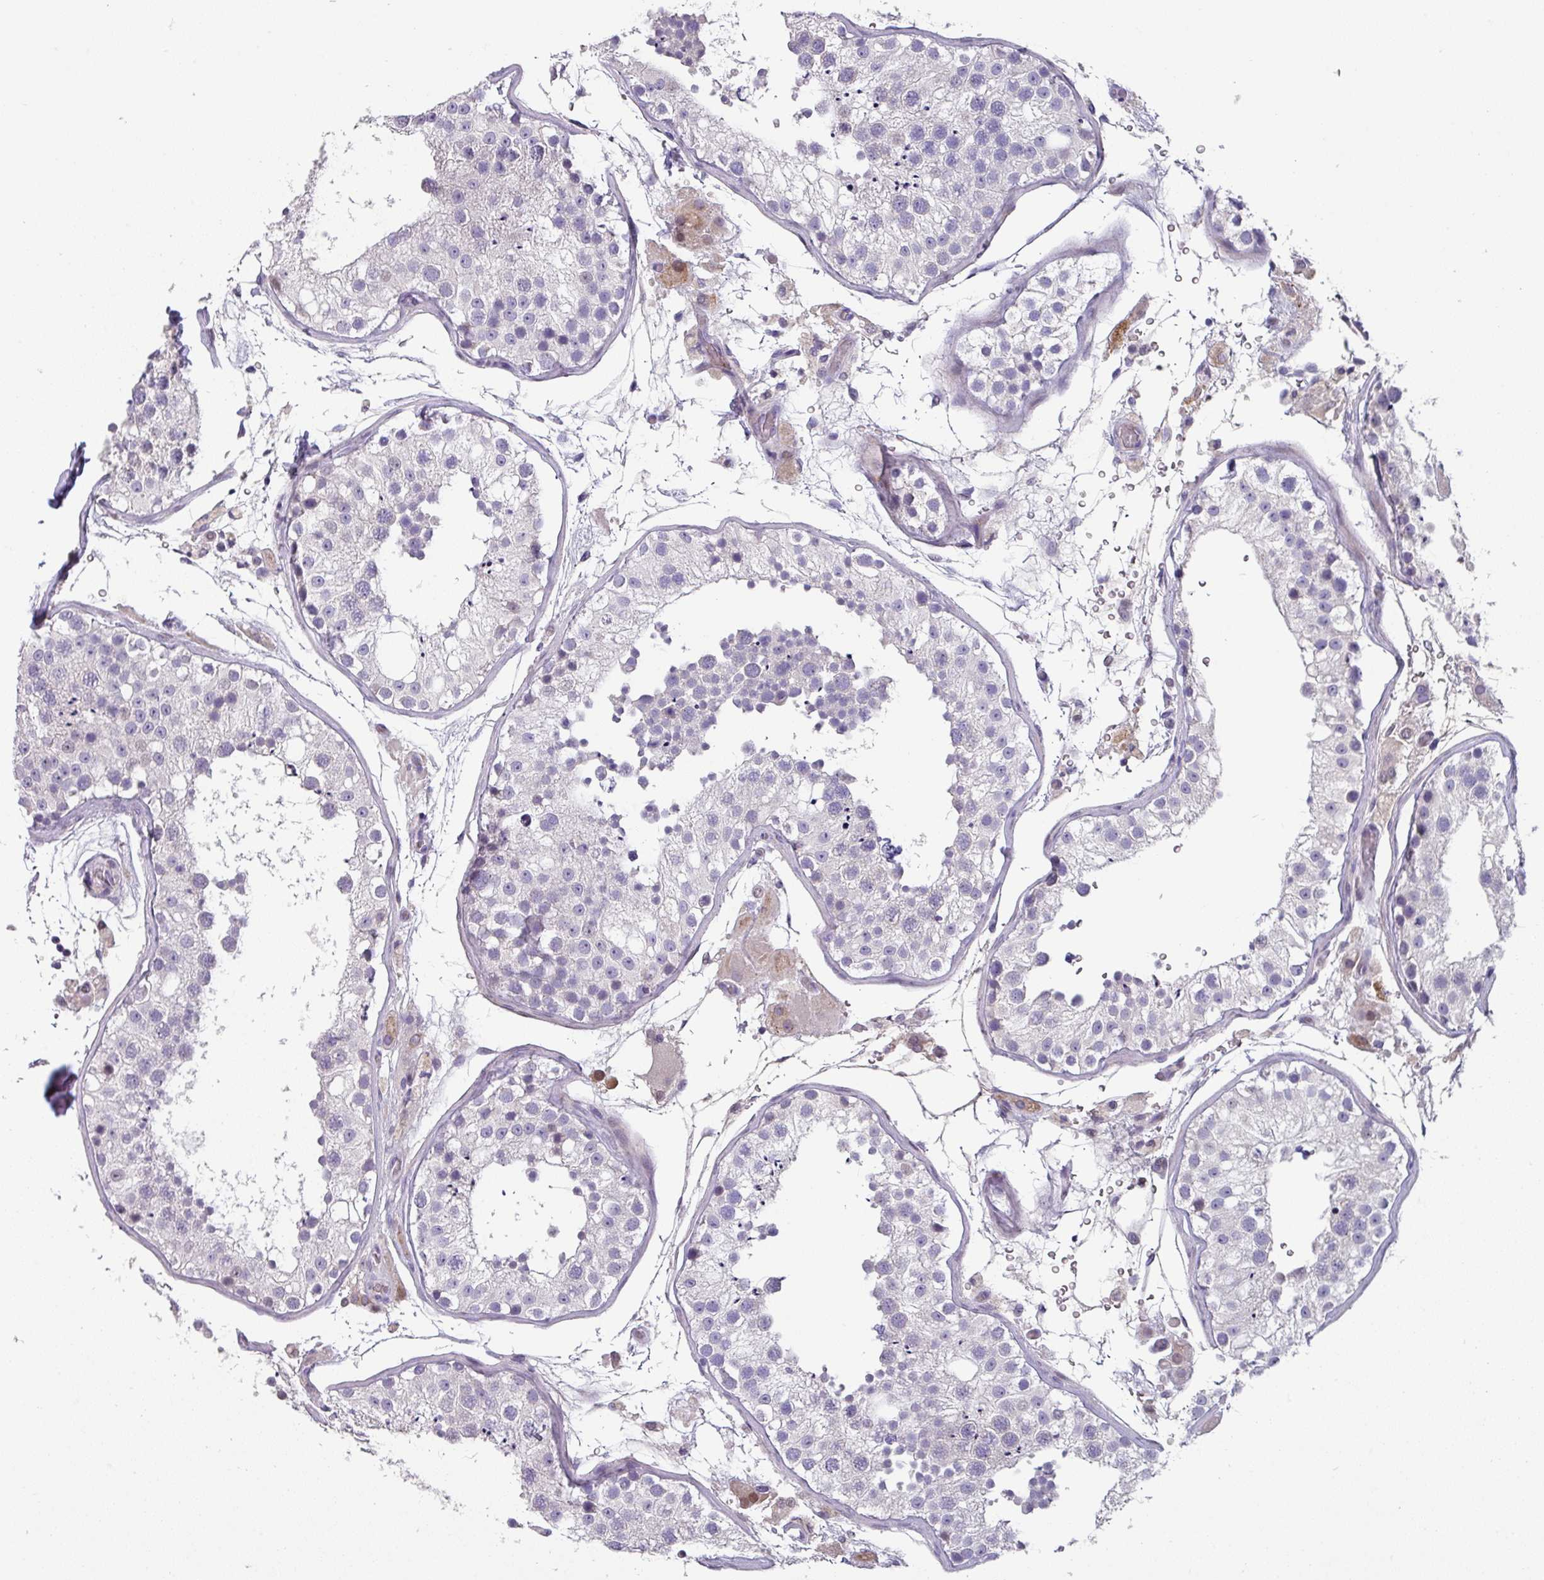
{"staining": {"intensity": "weak", "quantity": "<25%", "location": "cytoplasmic/membranous"}, "tissue": "testis", "cell_type": "Cells in seminiferous ducts", "image_type": "normal", "snomed": [{"axis": "morphology", "description": "Normal tissue, NOS"}, {"axis": "topography", "description": "Testis"}], "caption": "Immunohistochemistry histopathology image of unremarkable testis: human testis stained with DAB (3,3'-diaminobenzidine) shows no significant protein expression in cells in seminiferous ducts.", "gene": "KLHL3", "patient": {"sex": "male", "age": 26}}